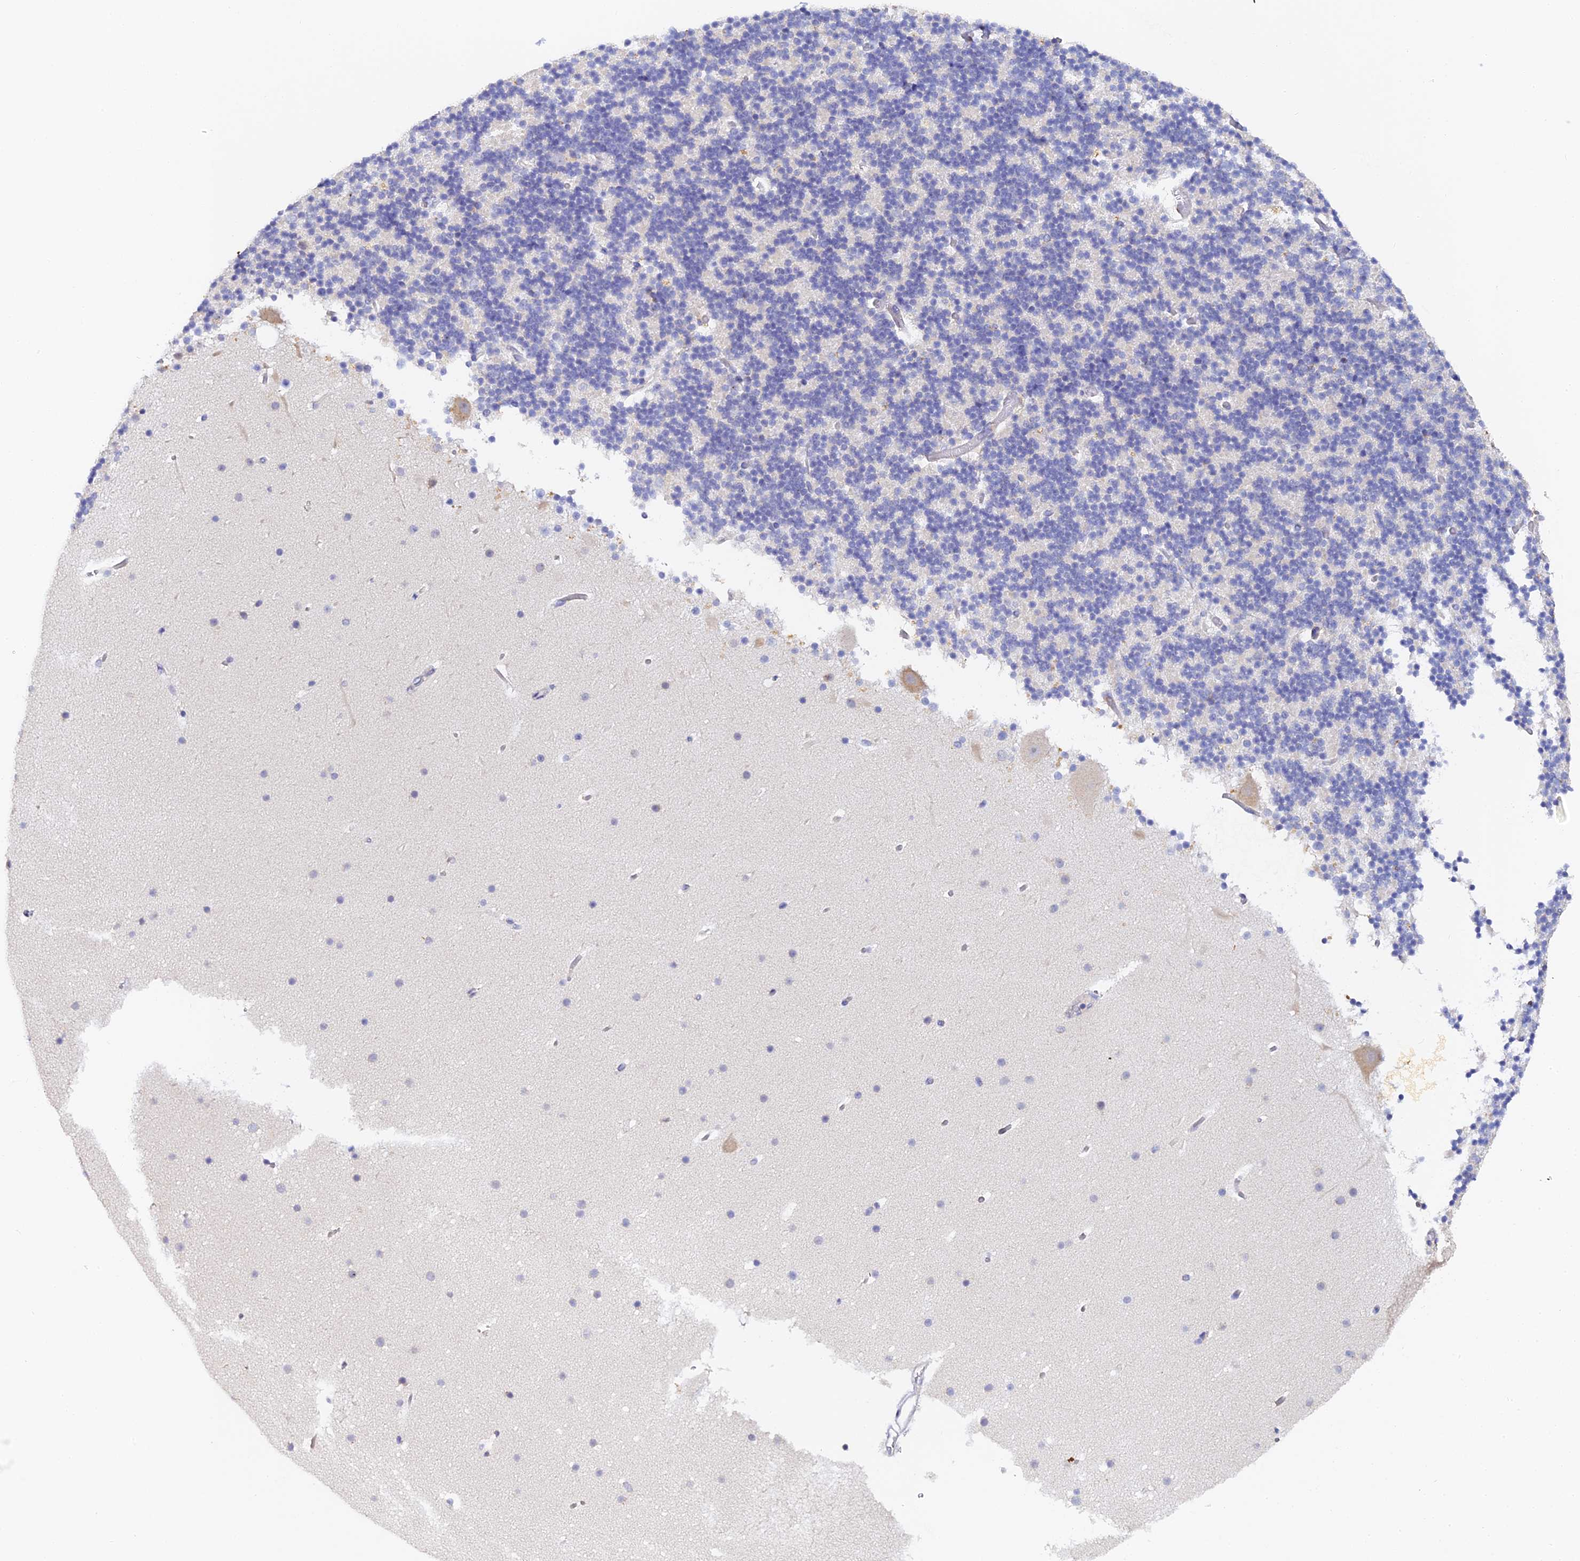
{"staining": {"intensity": "moderate", "quantity": "25%-75%", "location": "cytoplasmic/membranous"}, "tissue": "cerebellum", "cell_type": "Cells in granular layer", "image_type": "normal", "snomed": [{"axis": "morphology", "description": "Normal tissue, NOS"}, {"axis": "topography", "description": "Cerebellum"}], "caption": "Protein expression analysis of unremarkable cerebellum displays moderate cytoplasmic/membranous staining in approximately 25%-75% of cells in granular layer.", "gene": "DONSON", "patient": {"sex": "male", "age": 57}}